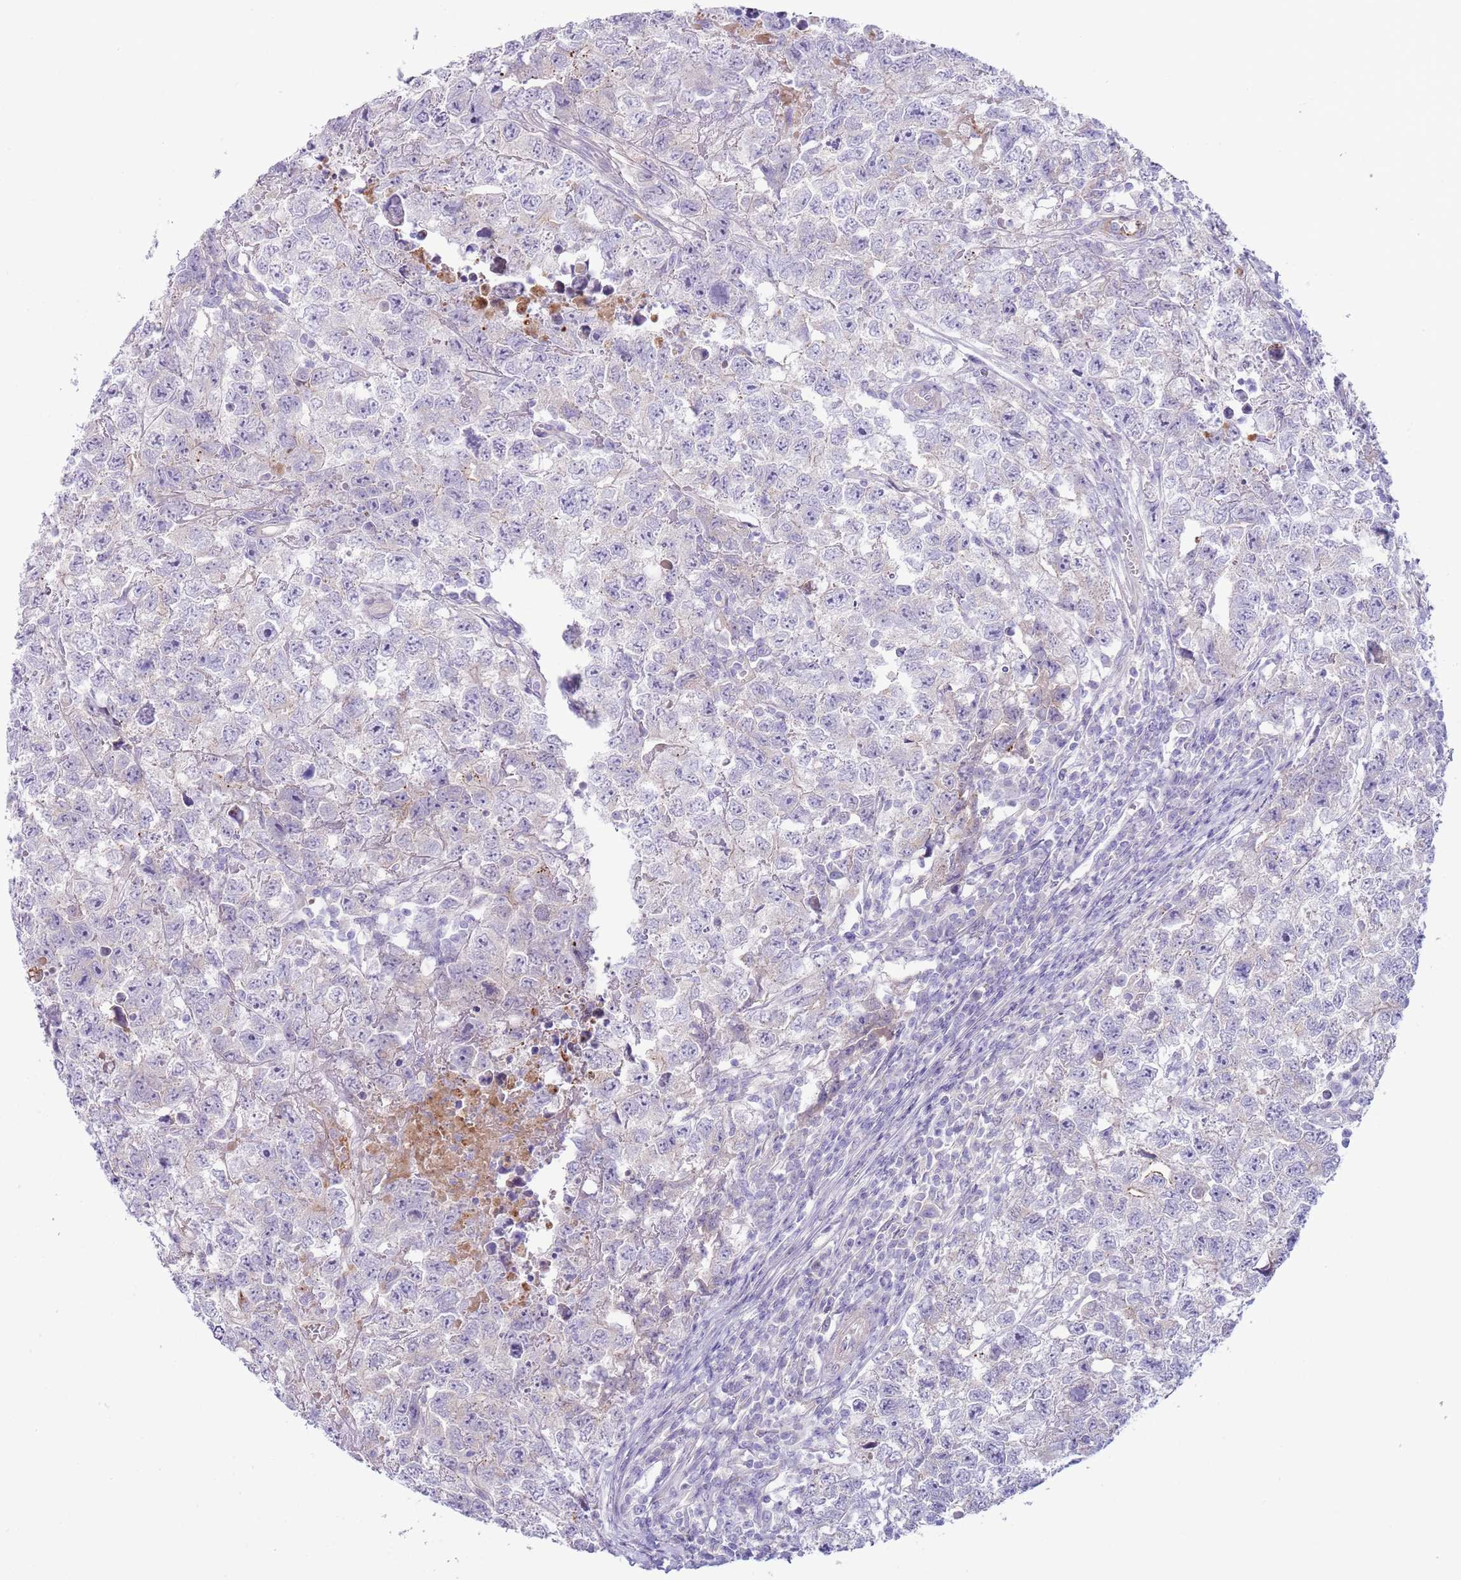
{"staining": {"intensity": "negative", "quantity": "none", "location": "none"}, "tissue": "testis cancer", "cell_type": "Tumor cells", "image_type": "cancer", "snomed": [{"axis": "morphology", "description": "Carcinoma, Embryonal, NOS"}, {"axis": "topography", "description": "Testis"}], "caption": "A photomicrograph of human testis cancer is negative for staining in tumor cells.", "gene": "CFH", "patient": {"sex": "male", "age": 22}}